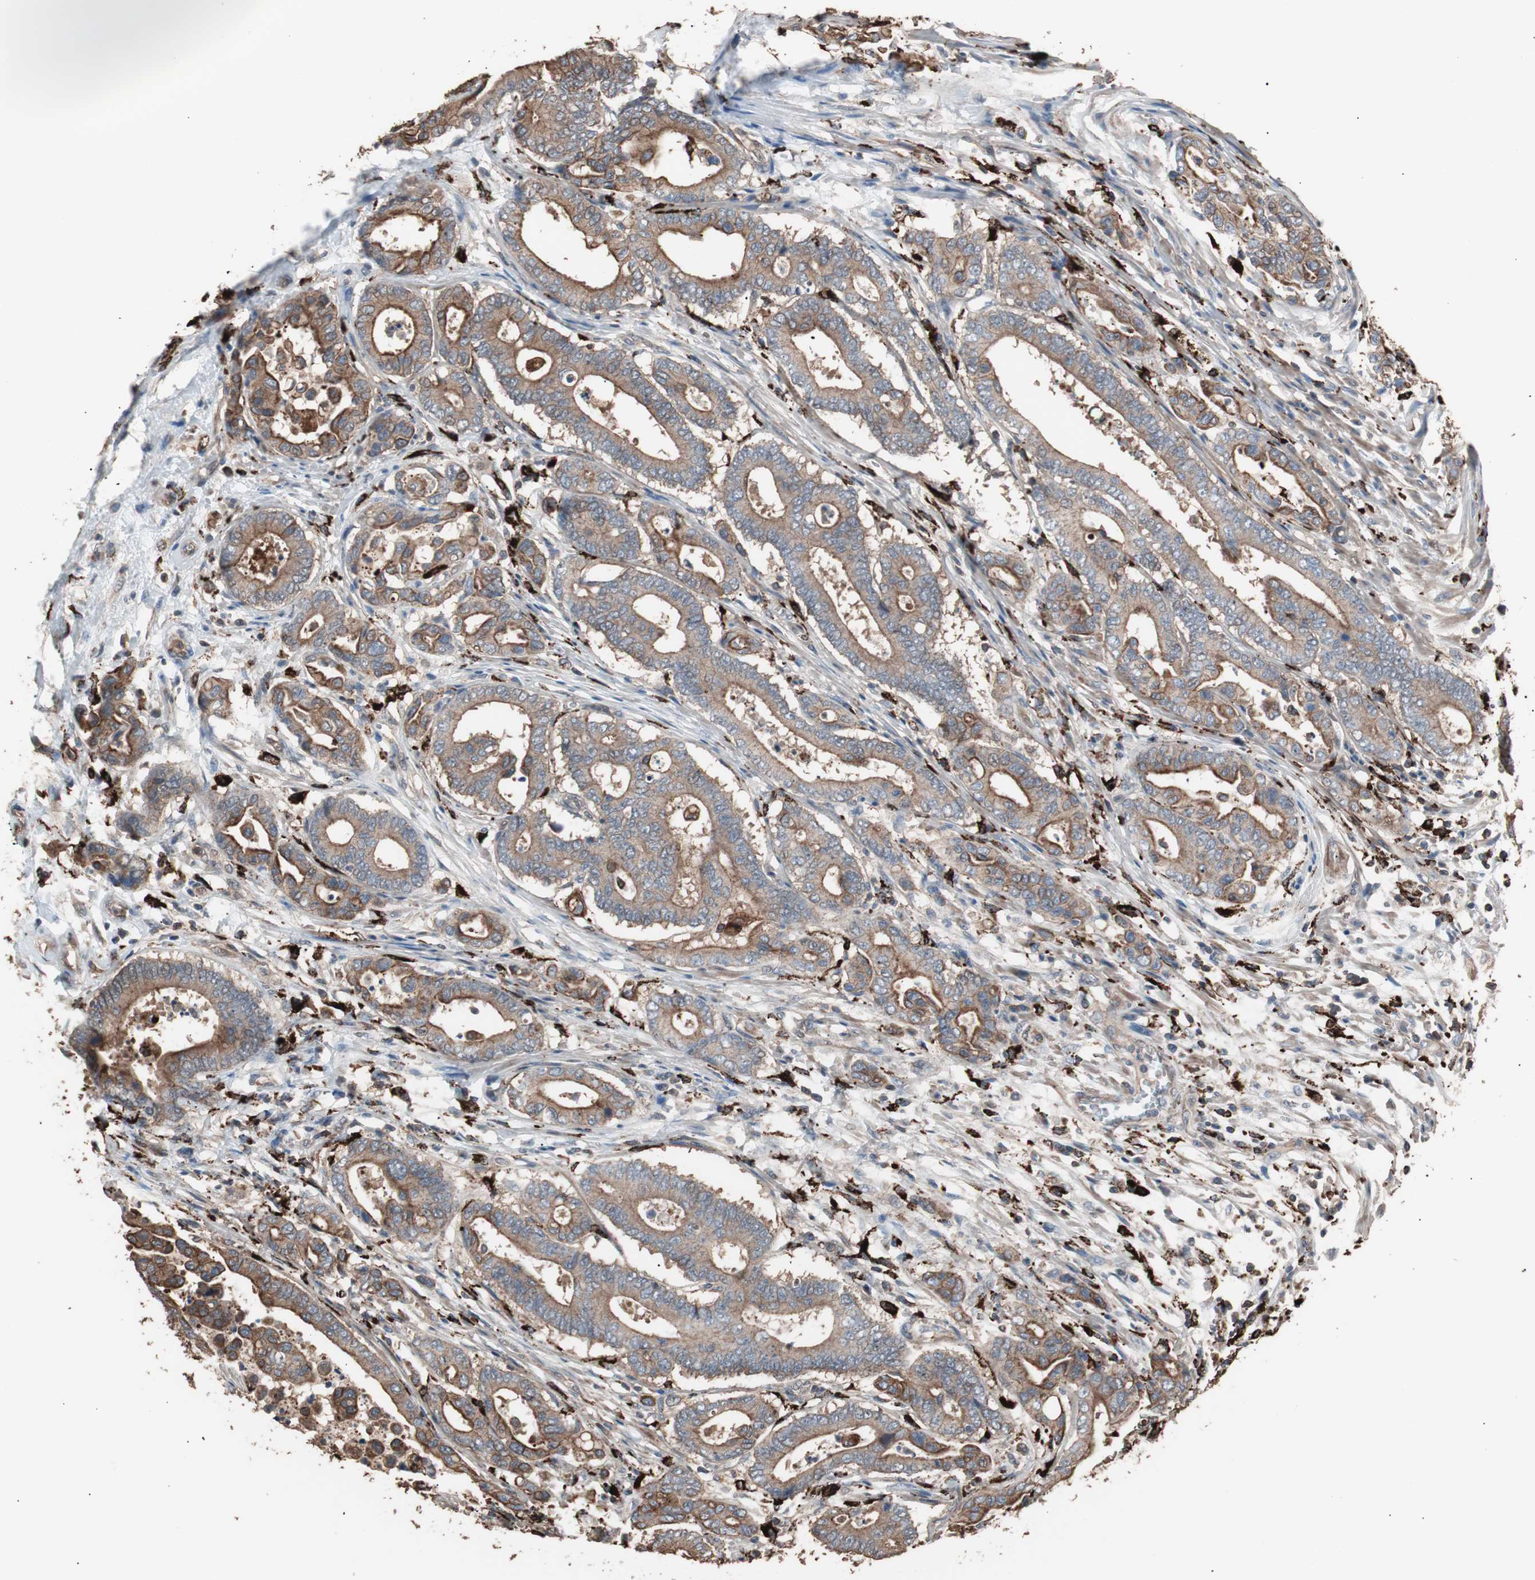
{"staining": {"intensity": "strong", "quantity": ">75%", "location": "cytoplasmic/membranous"}, "tissue": "colorectal cancer", "cell_type": "Tumor cells", "image_type": "cancer", "snomed": [{"axis": "morphology", "description": "Normal tissue, NOS"}, {"axis": "morphology", "description": "Adenocarcinoma, NOS"}, {"axis": "topography", "description": "Colon"}], "caption": "Tumor cells show strong cytoplasmic/membranous staining in approximately >75% of cells in colorectal cancer.", "gene": "CCT3", "patient": {"sex": "male", "age": 82}}